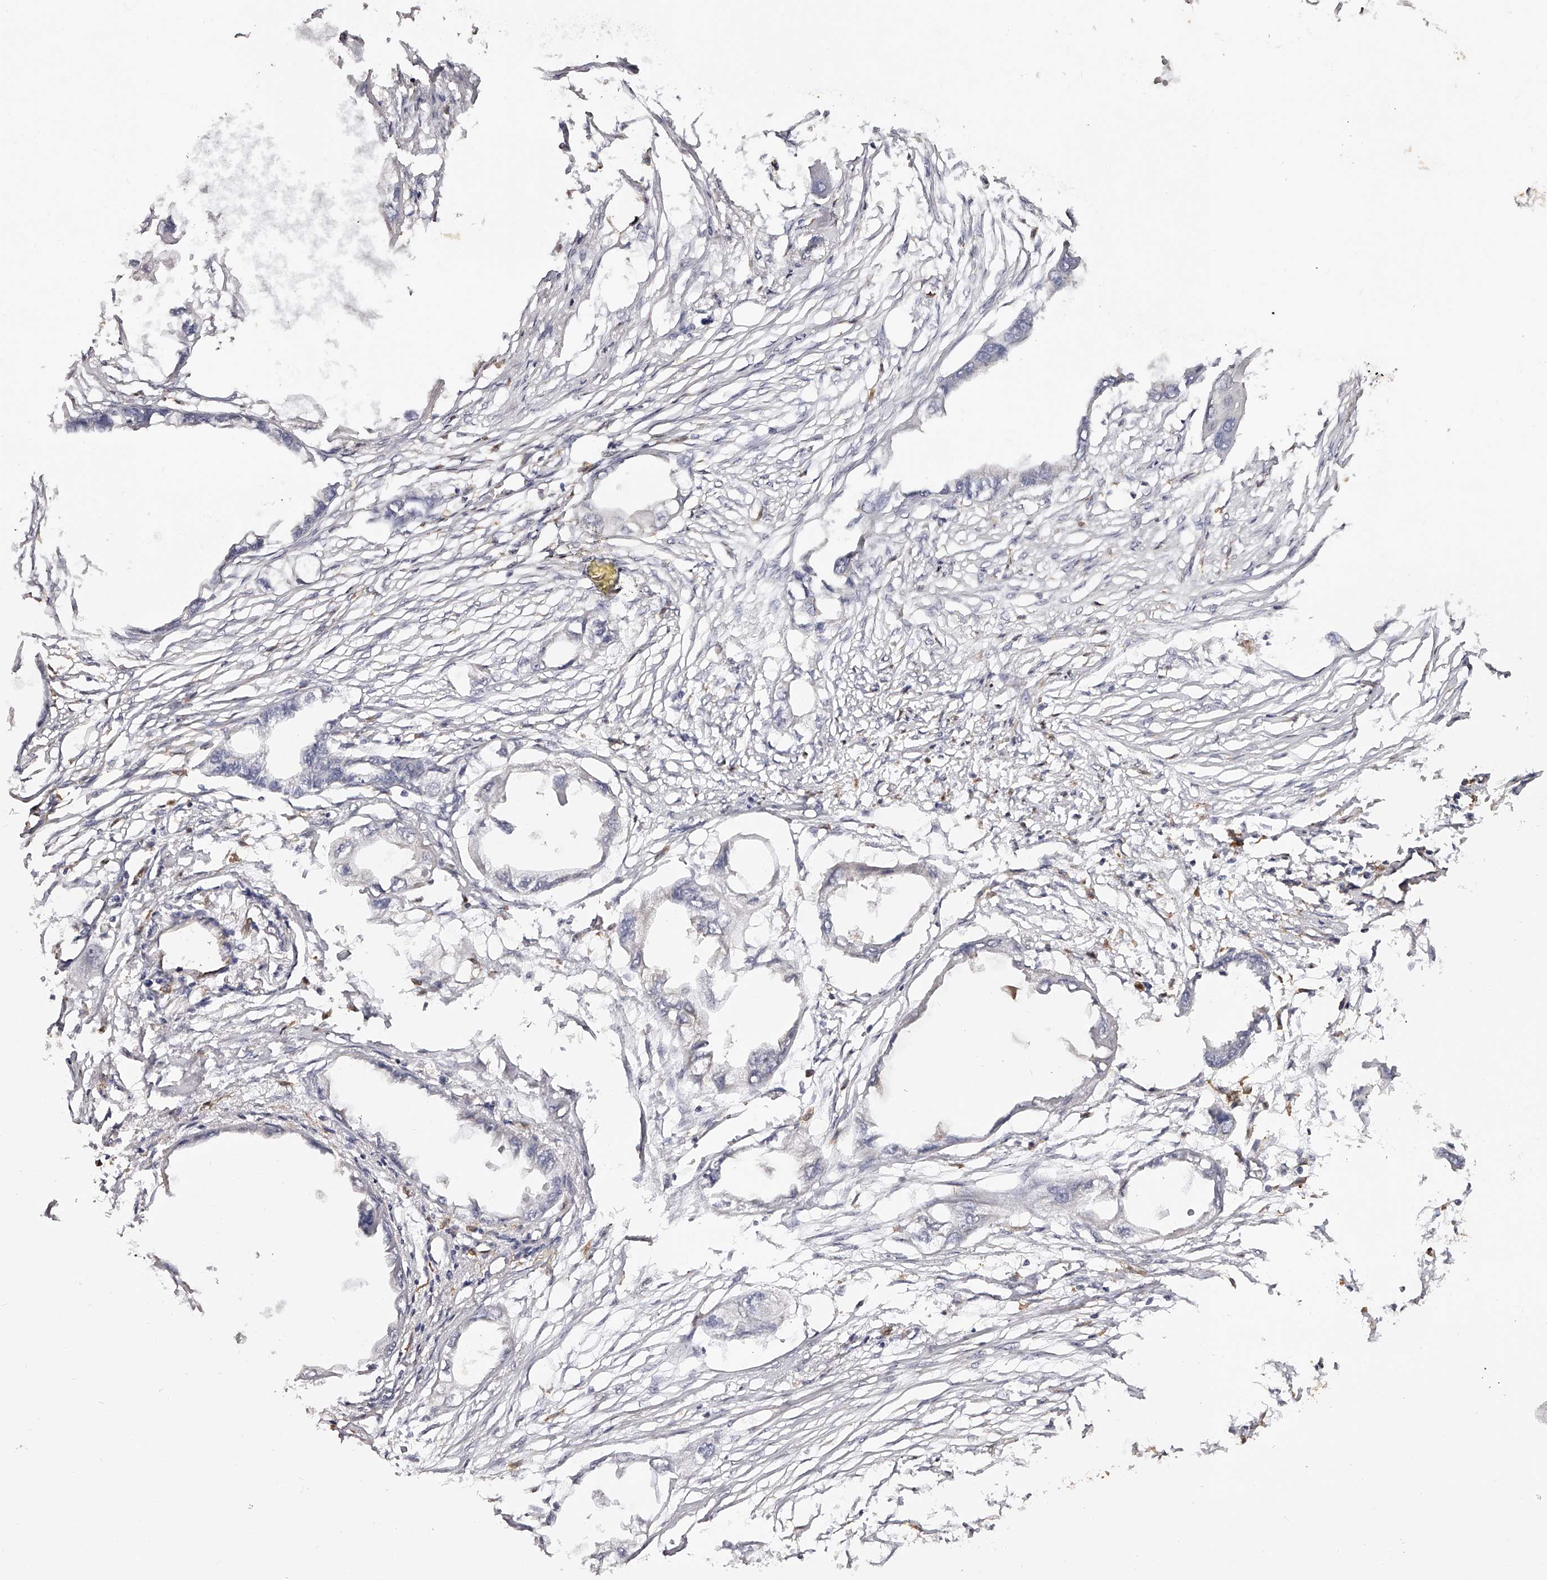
{"staining": {"intensity": "negative", "quantity": "none", "location": "none"}, "tissue": "endometrial cancer", "cell_type": "Tumor cells", "image_type": "cancer", "snomed": [{"axis": "morphology", "description": "Adenocarcinoma, NOS"}, {"axis": "morphology", "description": "Adenocarcinoma, metastatic, NOS"}, {"axis": "topography", "description": "Adipose tissue"}, {"axis": "topography", "description": "Endometrium"}], "caption": "Tumor cells show no significant protein expression in endometrial metastatic adenocarcinoma.", "gene": "LAP3", "patient": {"sex": "female", "age": 67}}